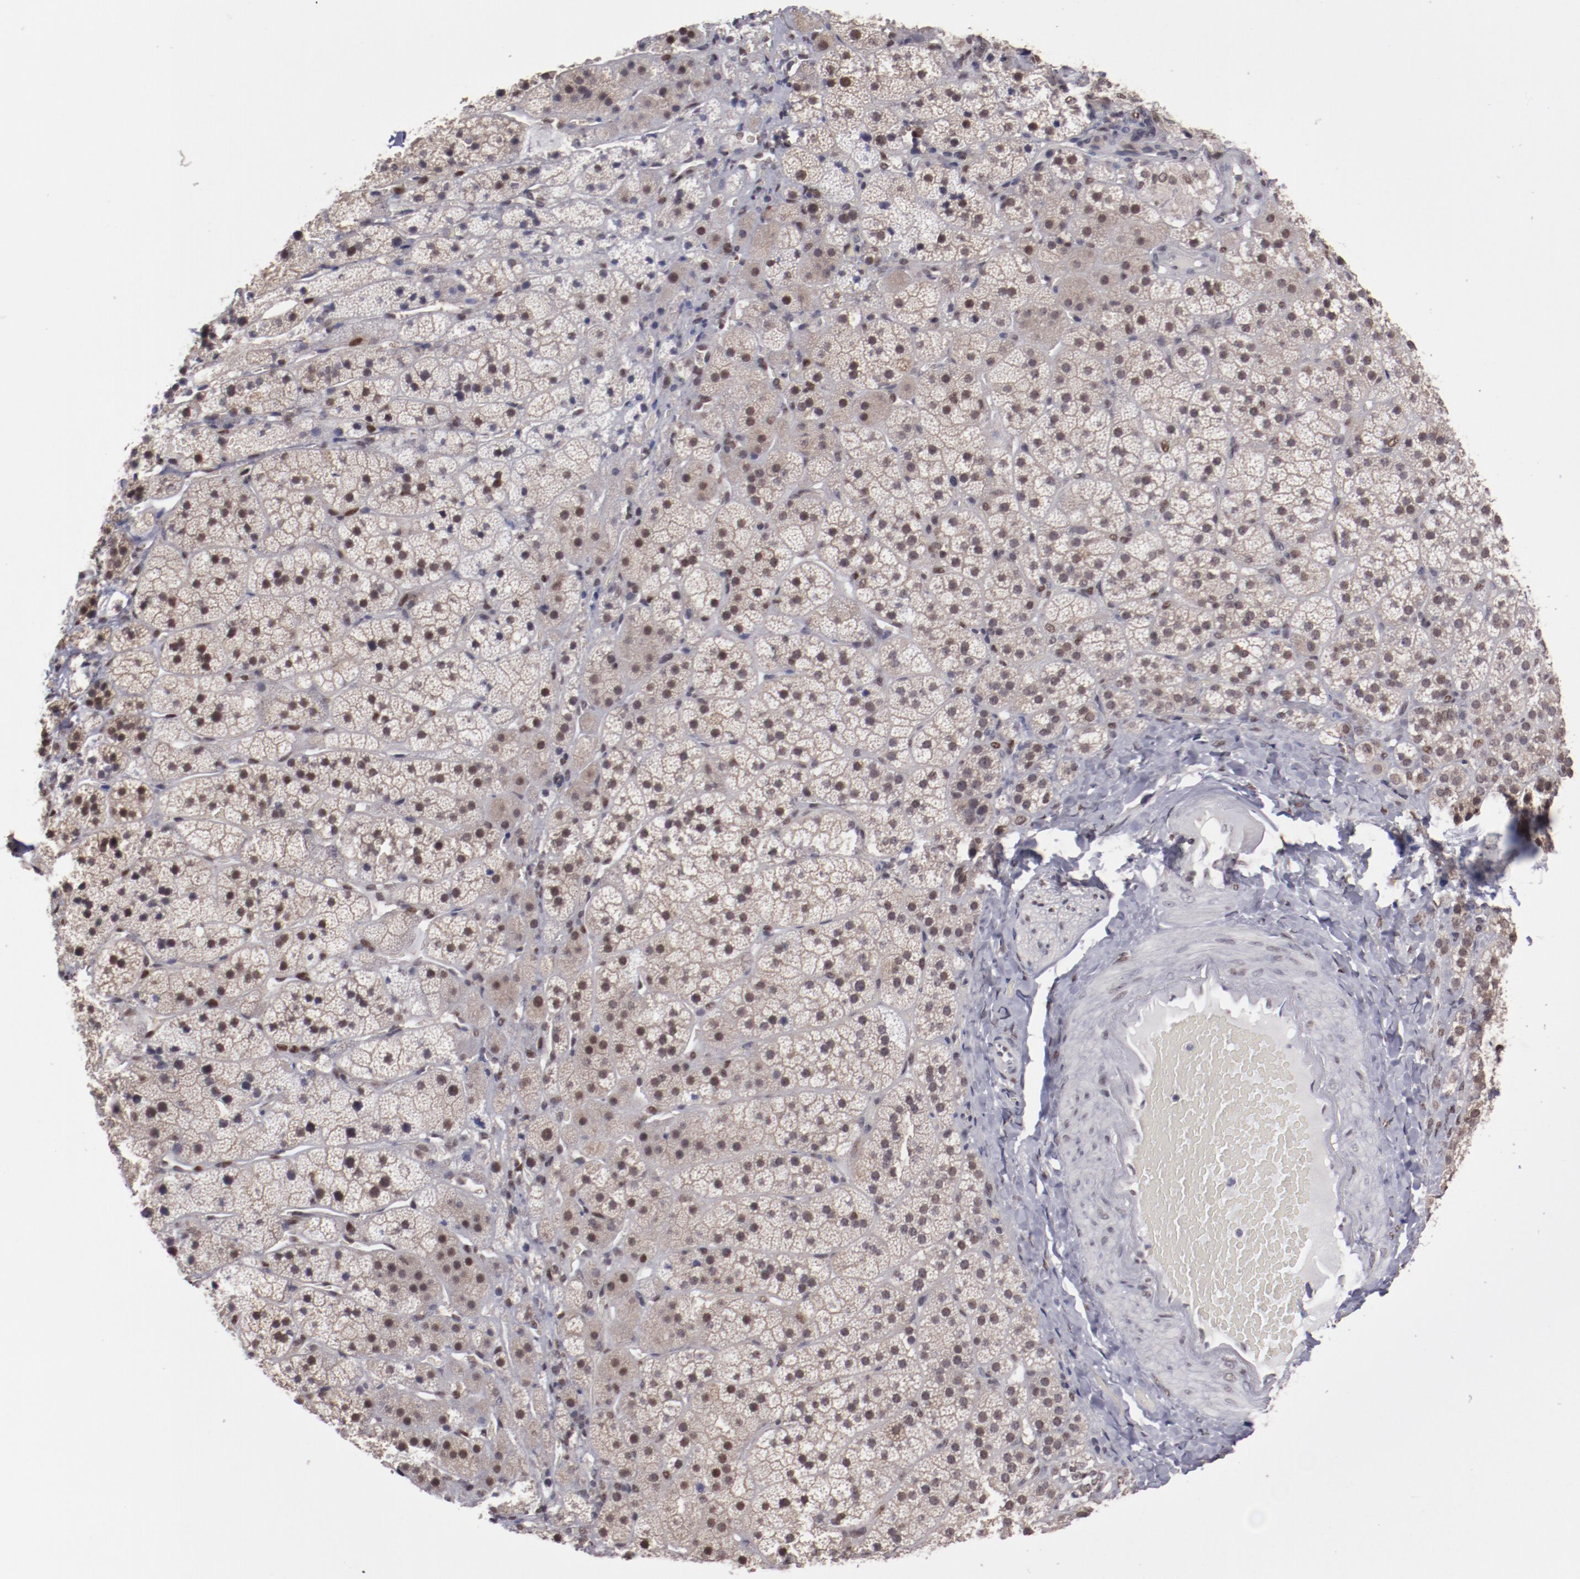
{"staining": {"intensity": "moderate", "quantity": ">75%", "location": "nuclear"}, "tissue": "adrenal gland", "cell_type": "Glandular cells", "image_type": "normal", "snomed": [{"axis": "morphology", "description": "Normal tissue, NOS"}, {"axis": "topography", "description": "Adrenal gland"}], "caption": "This is a photomicrograph of immunohistochemistry (IHC) staining of normal adrenal gland, which shows moderate positivity in the nuclear of glandular cells.", "gene": "ARNT", "patient": {"sex": "female", "age": 44}}